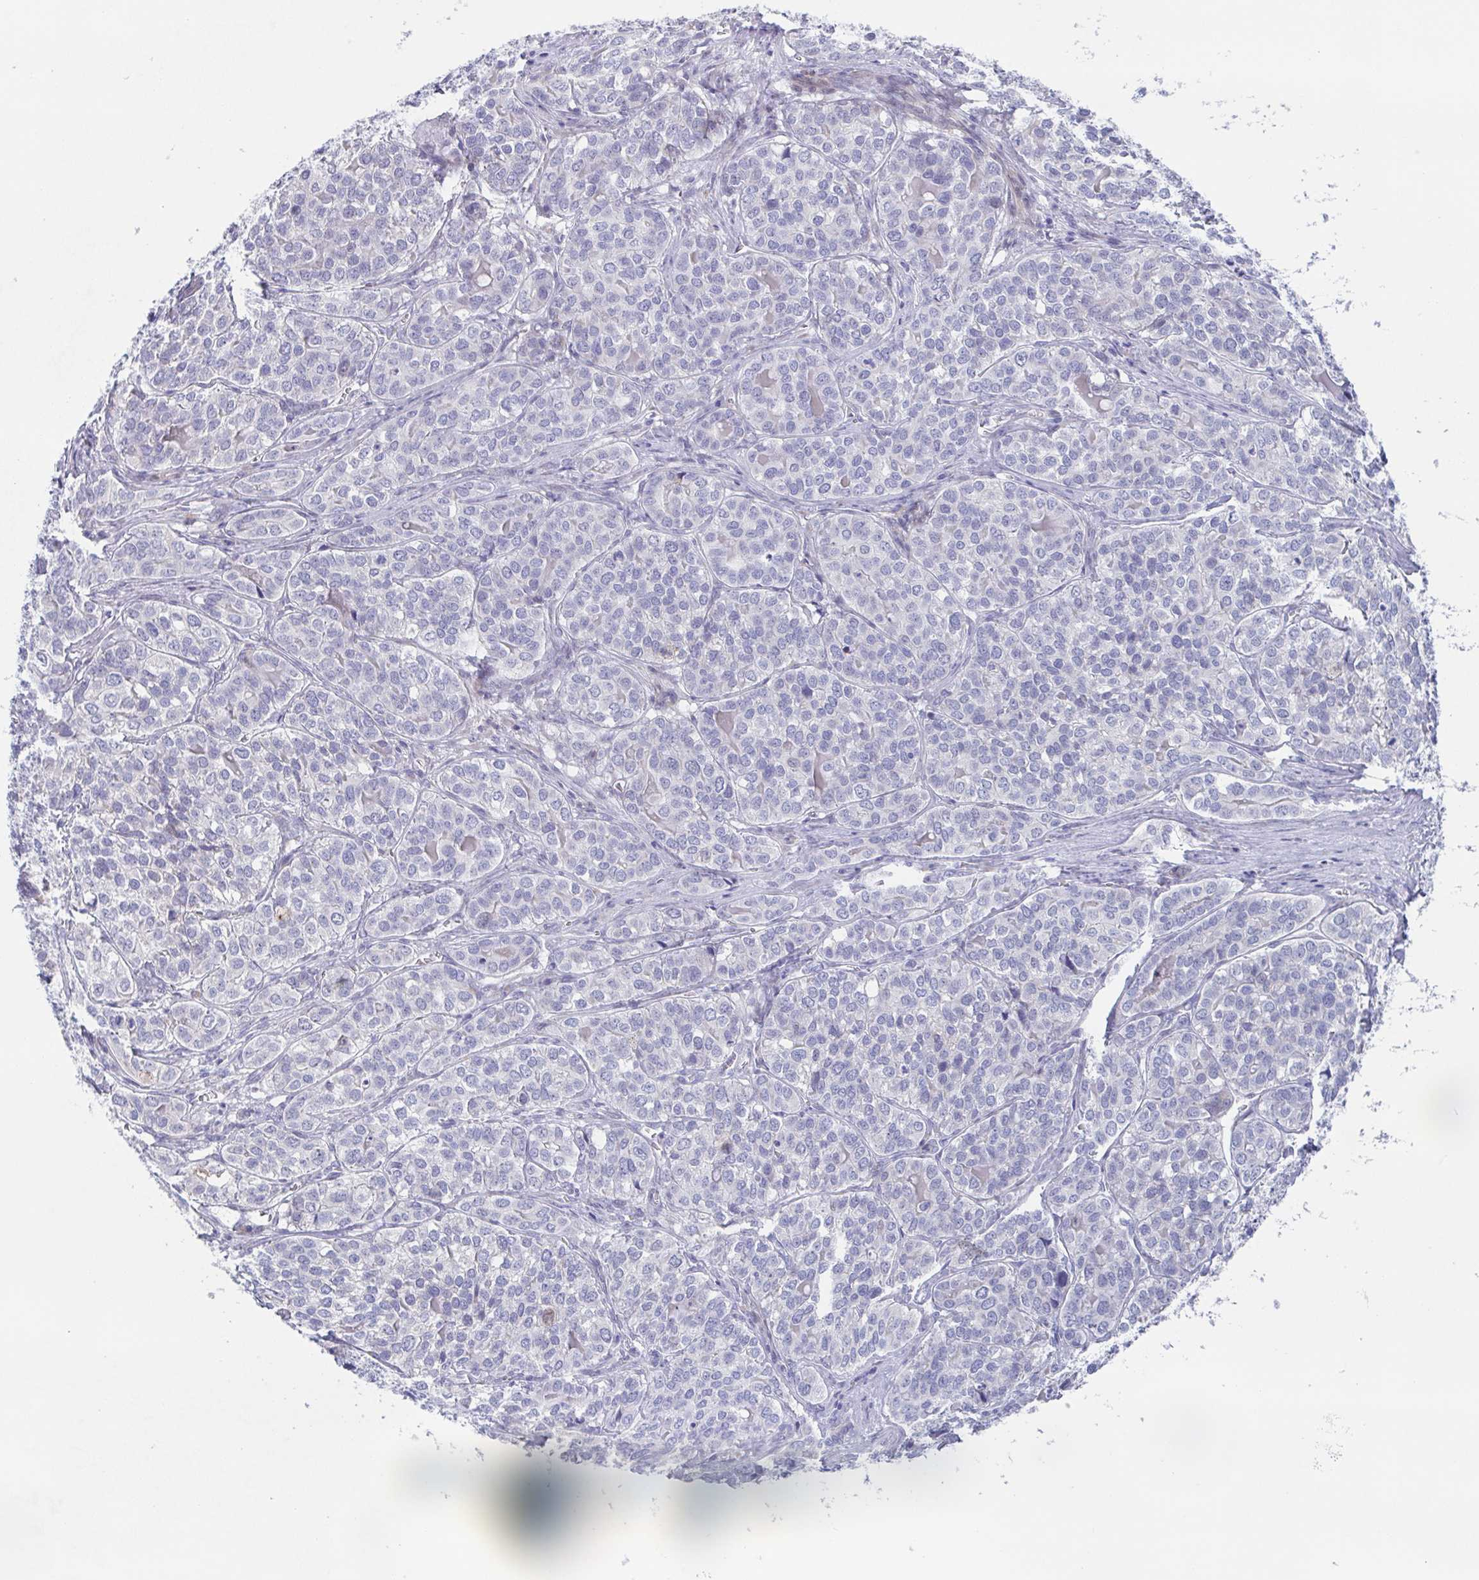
{"staining": {"intensity": "negative", "quantity": "none", "location": "none"}, "tissue": "liver cancer", "cell_type": "Tumor cells", "image_type": "cancer", "snomed": [{"axis": "morphology", "description": "Cholangiocarcinoma"}, {"axis": "topography", "description": "Liver"}], "caption": "This is a photomicrograph of IHC staining of liver cancer, which shows no expression in tumor cells. Nuclei are stained in blue.", "gene": "POU2F3", "patient": {"sex": "male", "age": 56}}